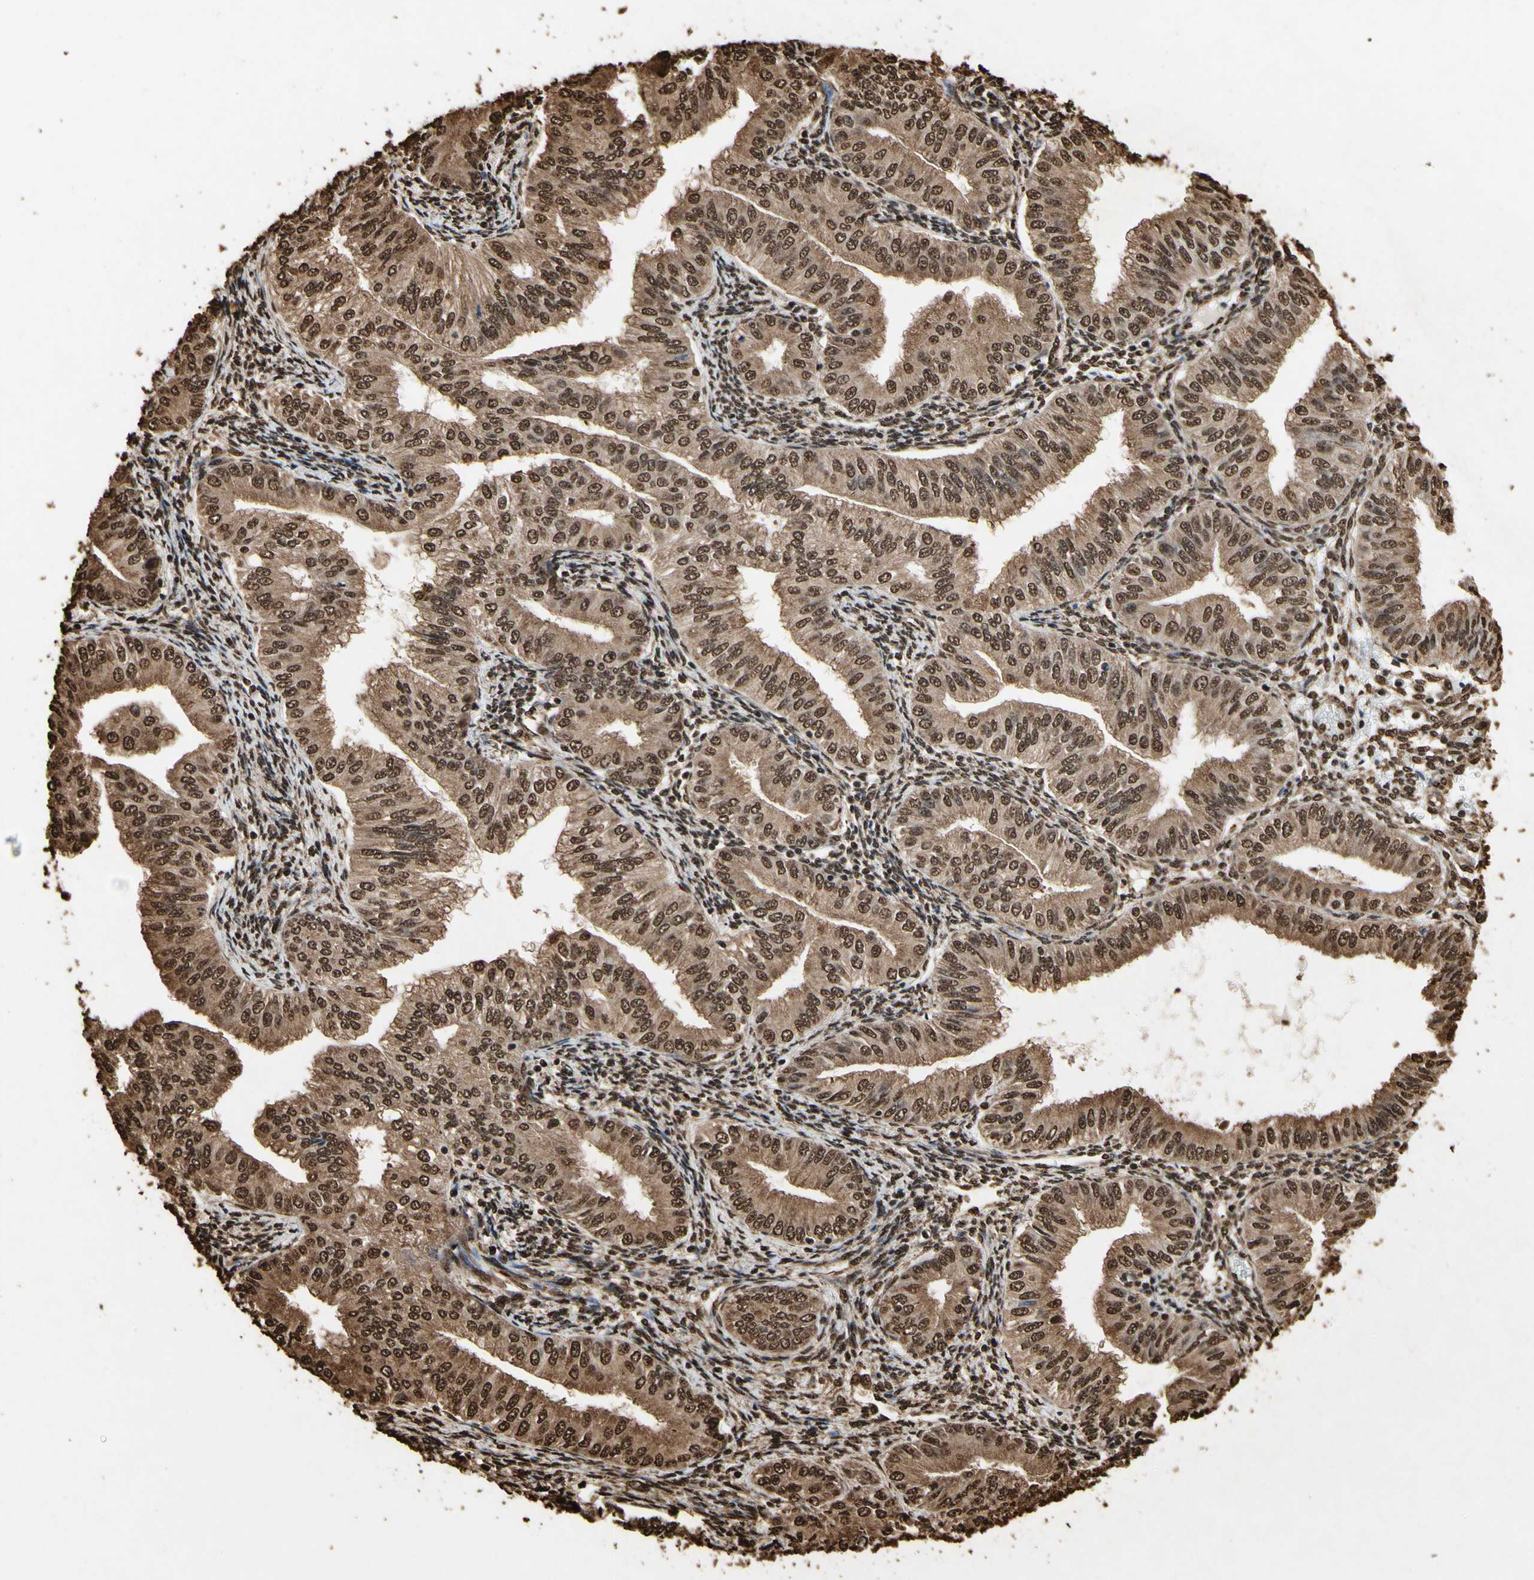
{"staining": {"intensity": "moderate", "quantity": ">75%", "location": "cytoplasmic/membranous,nuclear"}, "tissue": "endometrial cancer", "cell_type": "Tumor cells", "image_type": "cancer", "snomed": [{"axis": "morphology", "description": "Normal tissue, NOS"}, {"axis": "morphology", "description": "Adenocarcinoma, NOS"}, {"axis": "topography", "description": "Endometrium"}], "caption": "Immunohistochemistry (IHC) photomicrograph of neoplastic tissue: adenocarcinoma (endometrial) stained using immunohistochemistry (IHC) demonstrates medium levels of moderate protein expression localized specifically in the cytoplasmic/membranous and nuclear of tumor cells, appearing as a cytoplasmic/membranous and nuclear brown color.", "gene": "HNRNPK", "patient": {"sex": "female", "age": 53}}